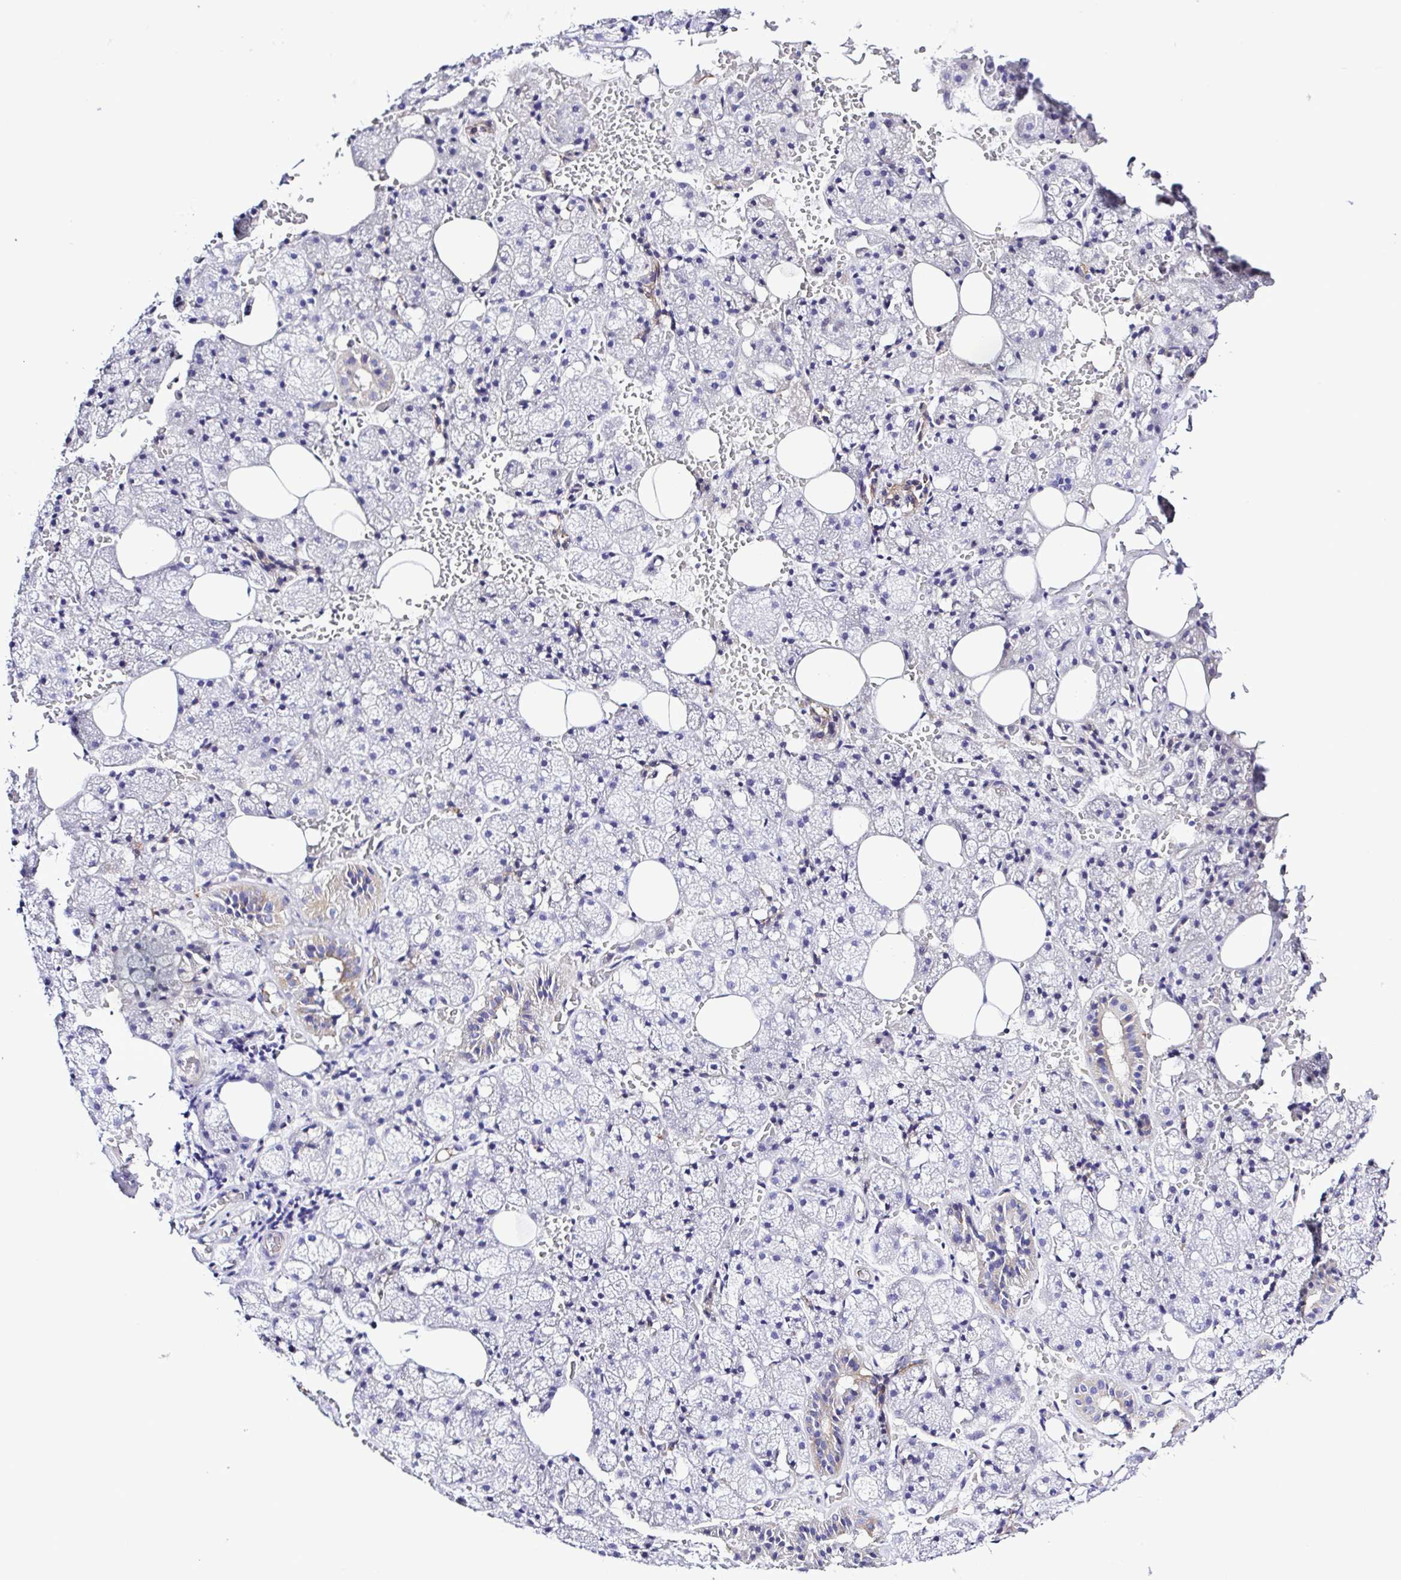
{"staining": {"intensity": "moderate", "quantity": "<25%", "location": "cytoplasmic/membranous"}, "tissue": "salivary gland", "cell_type": "Glandular cells", "image_type": "normal", "snomed": [{"axis": "morphology", "description": "Normal tissue, NOS"}, {"axis": "topography", "description": "Salivary gland"}, {"axis": "topography", "description": "Peripheral nerve tissue"}], "caption": "Salivary gland stained with immunohistochemistry (IHC) reveals moderate cytoplasmic/membranous expression in about <25% of glandular cells.", "gene": "GABBR2", "patient": {"sex": "male", "age": 38}}